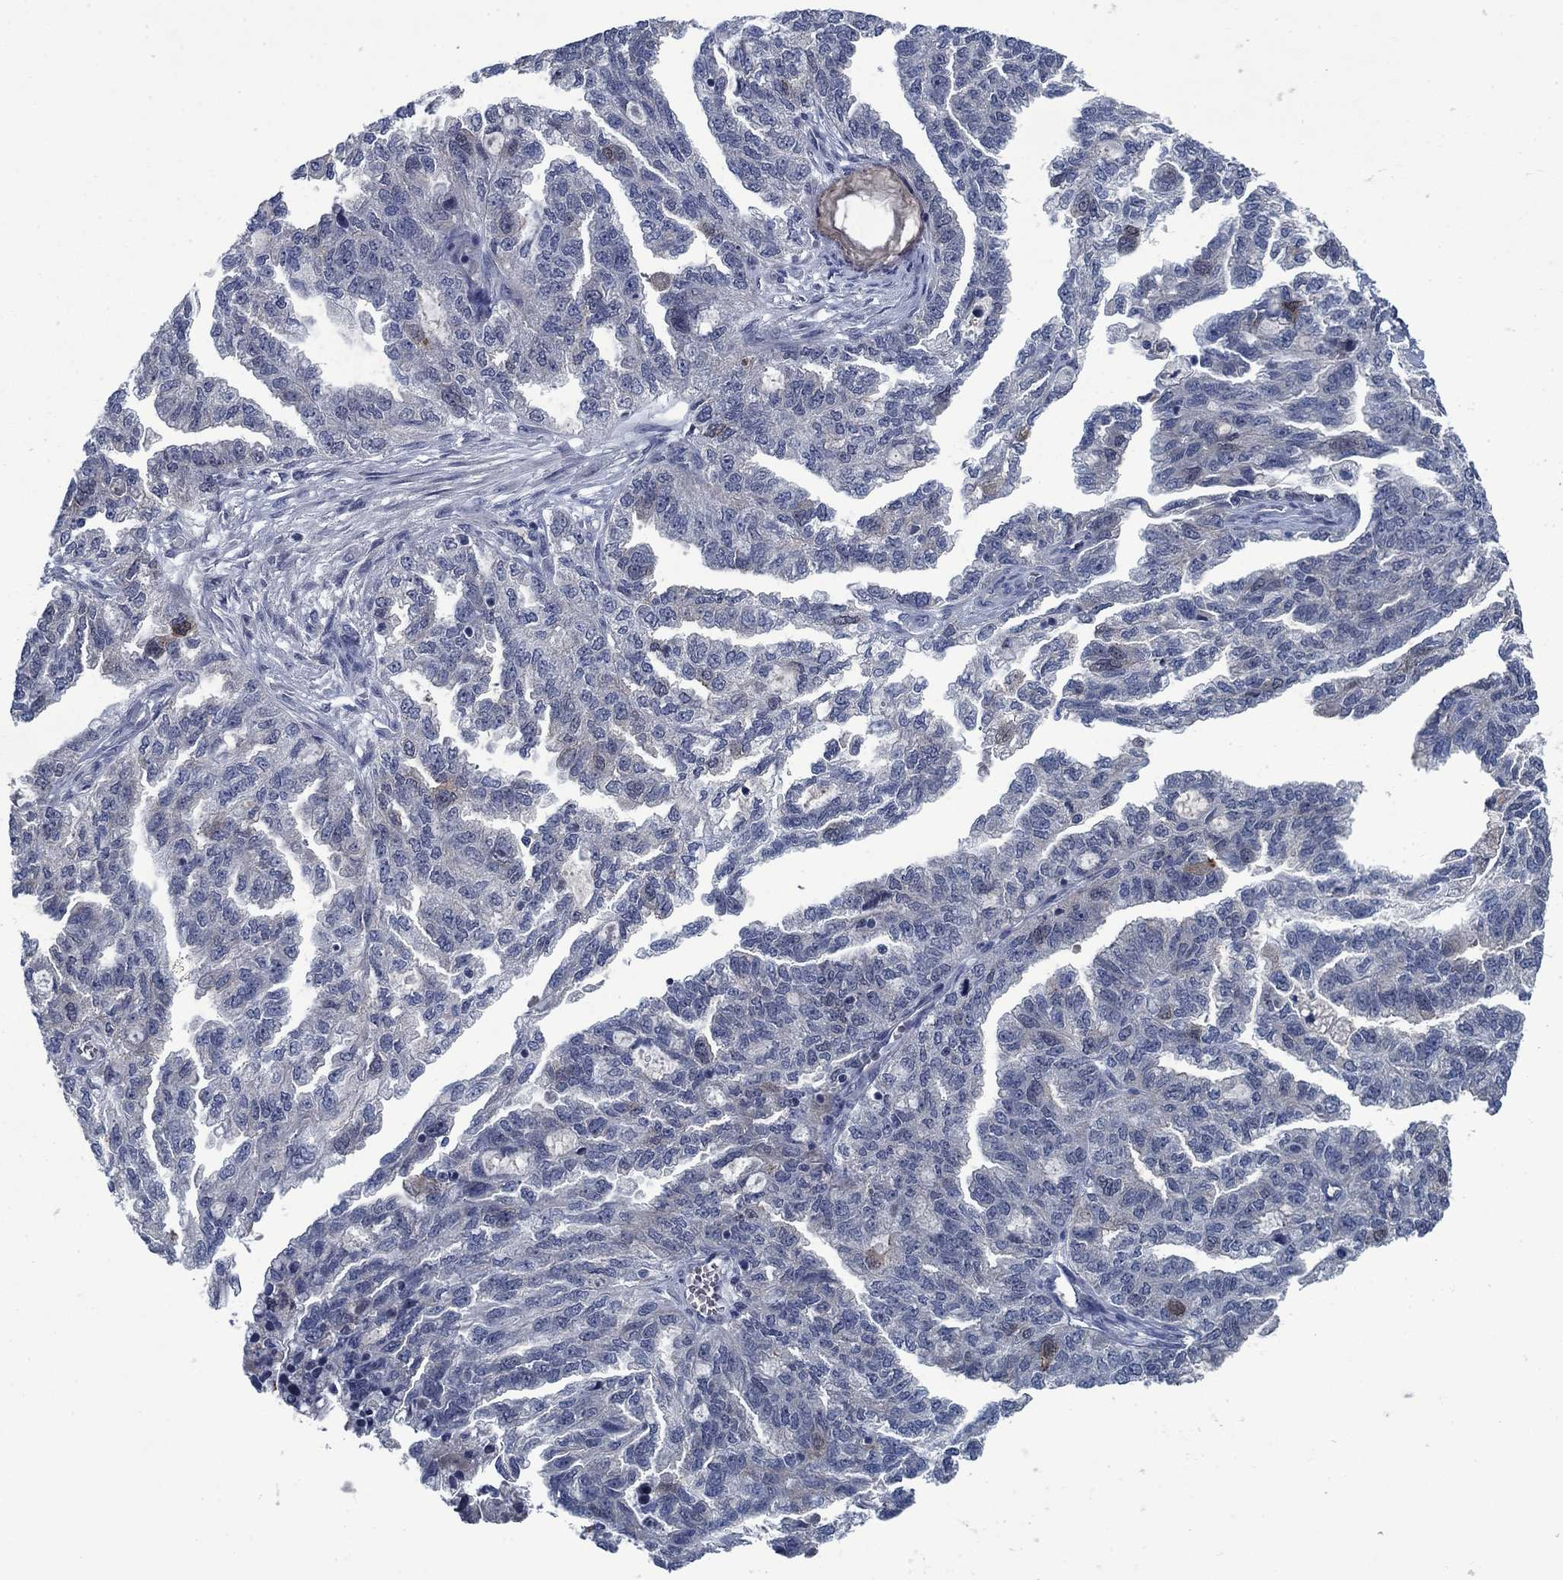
{"staining": {"intensity": "negative", "quantity": "none", "location": "none"}, "tissue": "ovarian cancer", "cell_type": "Tumor cells", "image_type": "cancer", "snomed": [{"axis": "morphology", "description": "Cystadenocarcinoma, serous, NOS"}, {"axis": "topography", "description": "Ovary"}], "caption": "This is an immunohistochemistry (IHC) image of ovarian cancer. There is no staining in tumor cells.", "gene": "PNMA8A", "patient": {"sex": "female", "age": 51}}